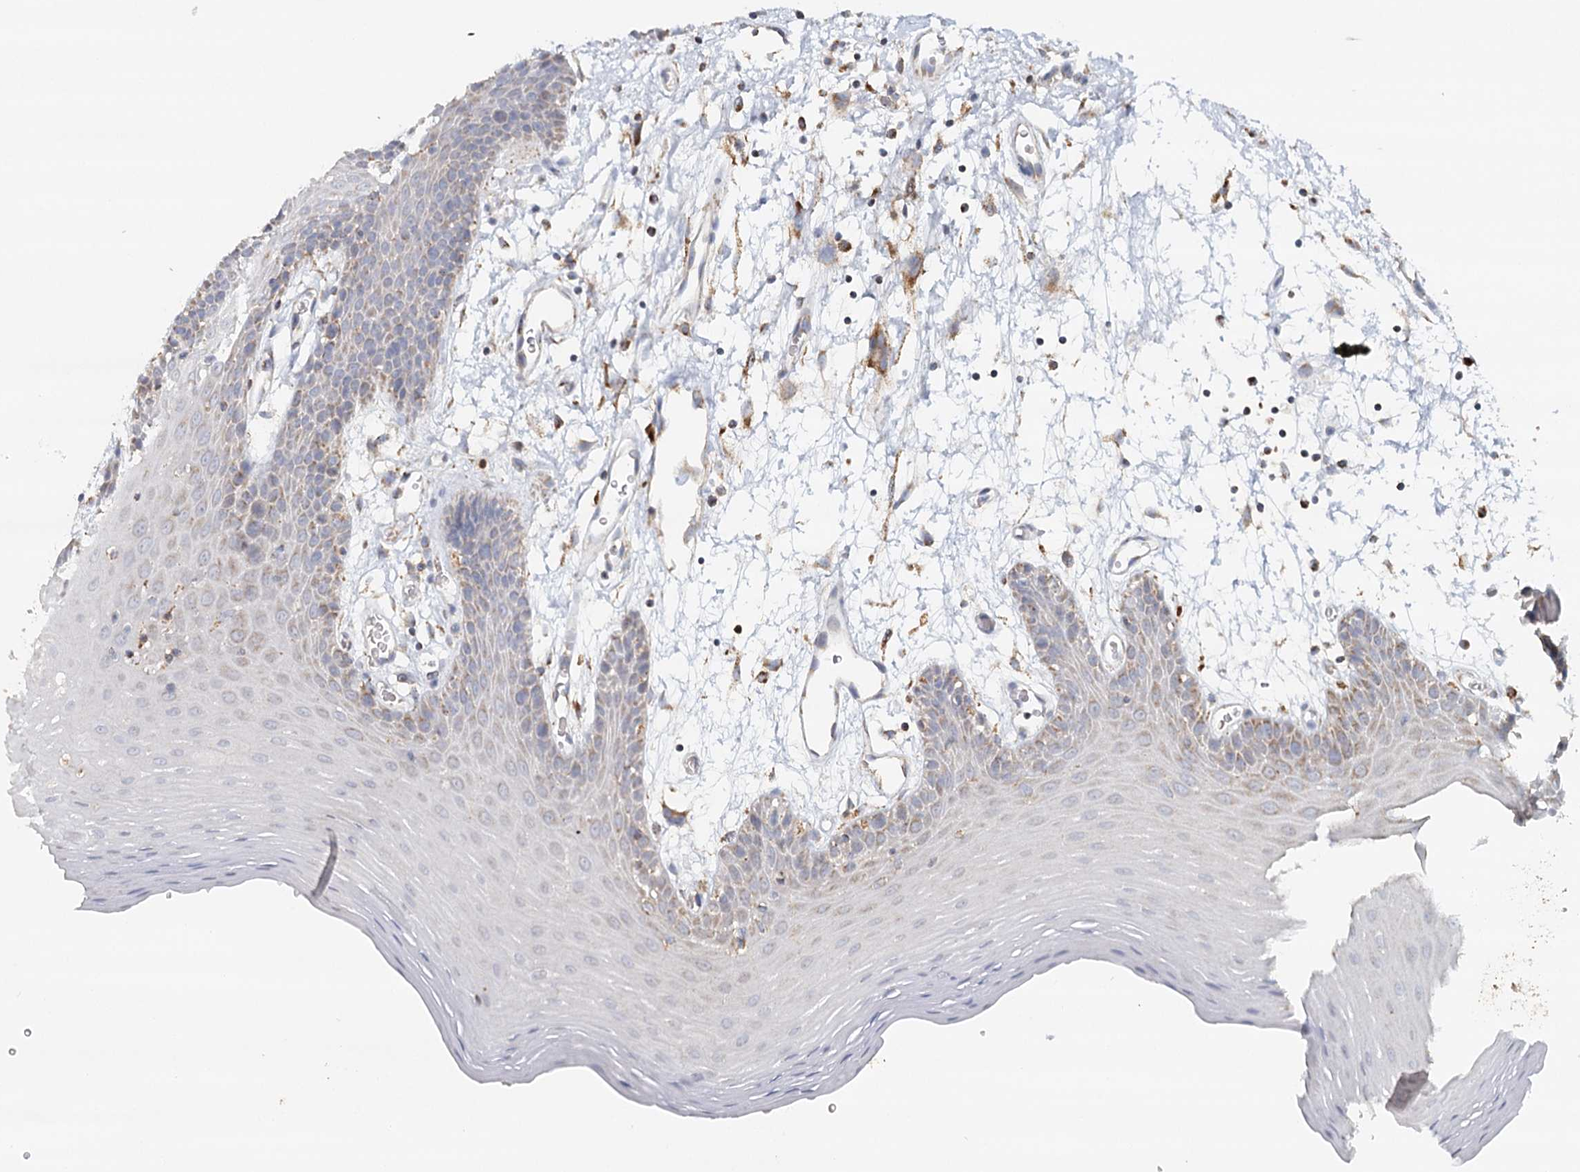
{"staining": {"intensity": "moderate", "quantity": "25%-75%", "location": "cytoplasmic/membranous"}, "tissue": "oral mucosa", "cell_type": "Squamous epithelial cells", "image_type": "normal", "snomed": [{"axis": "morphology", "description": "Normal tissue, NOS"}, {"axis": "topography", "description": "Skeletal muscle"}, {"axis": "topography", "description": "Oral tissue"}, {"axis": "topography", "description": "Salivary gland"}, {"axis": "topography", "description": "Peripheral nerve tissue"}], "caption": "This image shows IHC staining of unremarkable human oral mucosa, with medium moderate cytoplasmic/membranous staining in approximately 25%-75% of squamous epithelial cells.", "gene": "MMP25", "patient": {"sex": "male", "age": 54}}